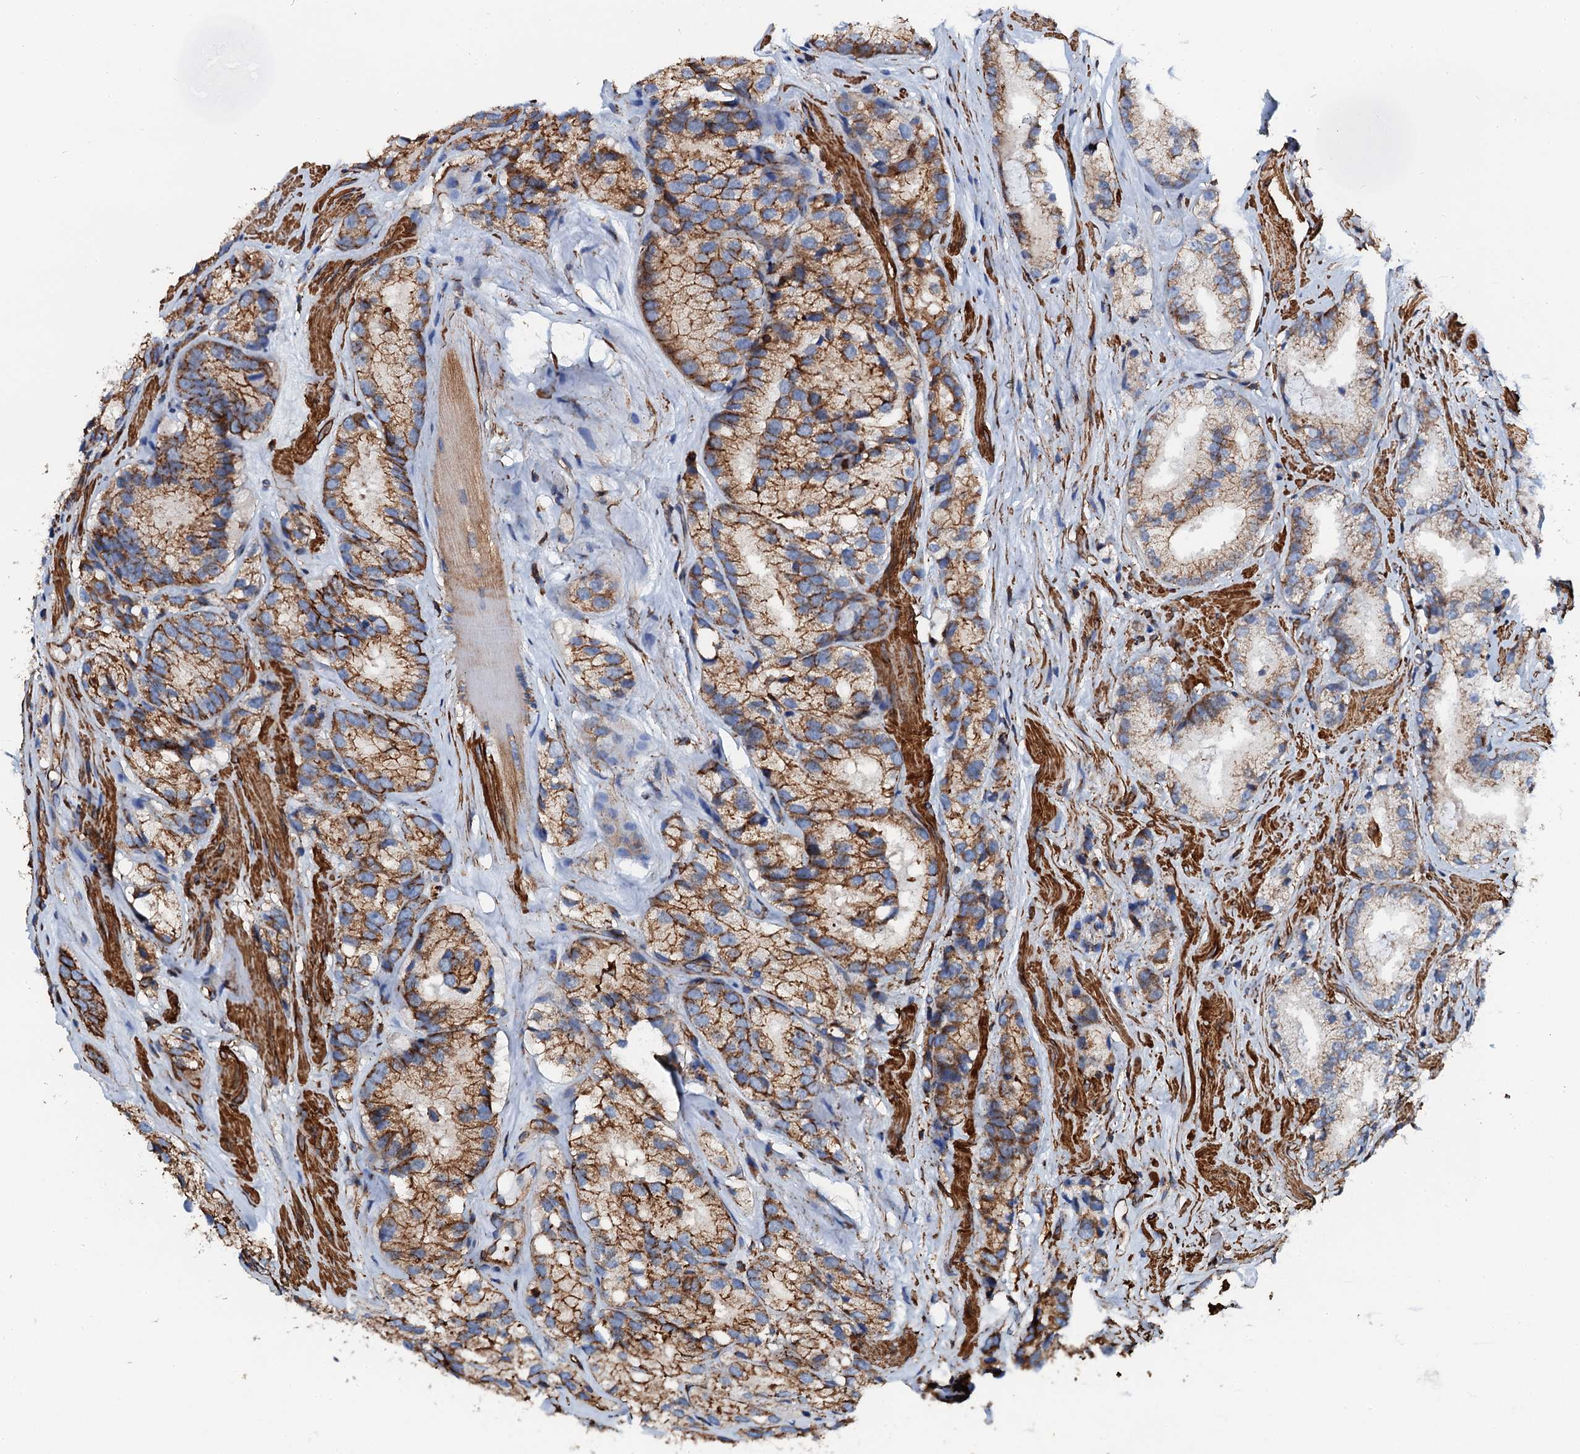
{"staining": {"intensity": "moderate", "quantity": ">75%", "location": "cytoplasmic/membranous"}, "tissue": "prostate cancer", "cell_type": "Tumor cells", "image_type": "cancer", "snomed": [{"axis": "morphology", "description": "Adenocarcinoma, High grade"}, {"axis": "topography", "description": "Prostate"}], "caption": "A medium amount of moderate cytoplasmic/membranous positivity is identified in about >75% of tumor cells in prostate cancer (adenocarcinoma (high-grade)) tissue.", "gene": "INTS10", "patient": {"sex": "male", "age": 66}}